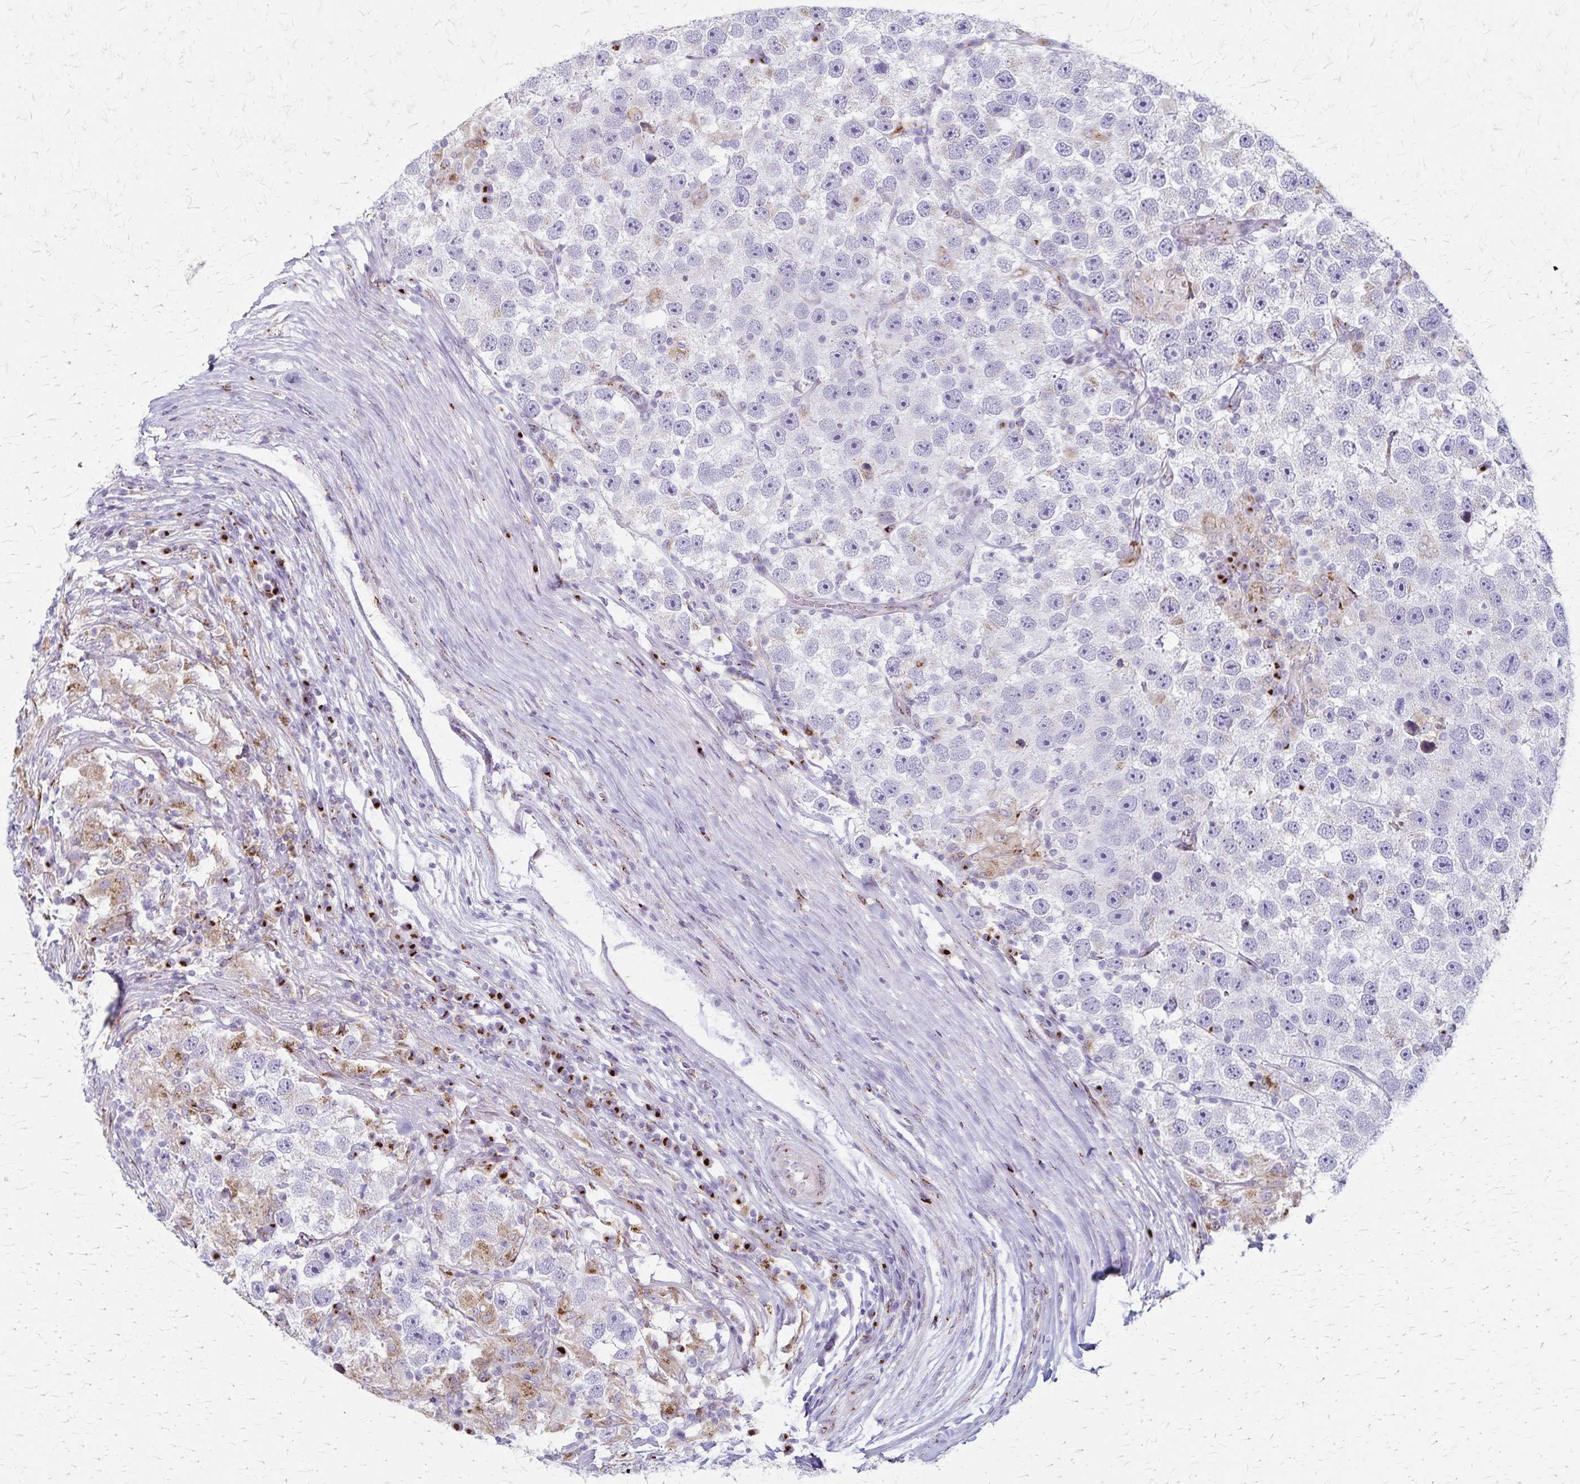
{"staining": {"intensity": "negative", "quantity": "none", "location": "none"}, "tissue": "testis cancer", "cell_type": "Tumor cells", "image_type": "cancer", "snomed": [{"axis": "morphology", "description": "Seminoma, NOS"}, {"axis": "topography", "description": "Testis"}], "caption": "Histopathology image shows no significant protein positivity in tumor cells of seminoma (testis).", "gene": "MCFD2", "patient": {"sex": "male", "age": 26}}